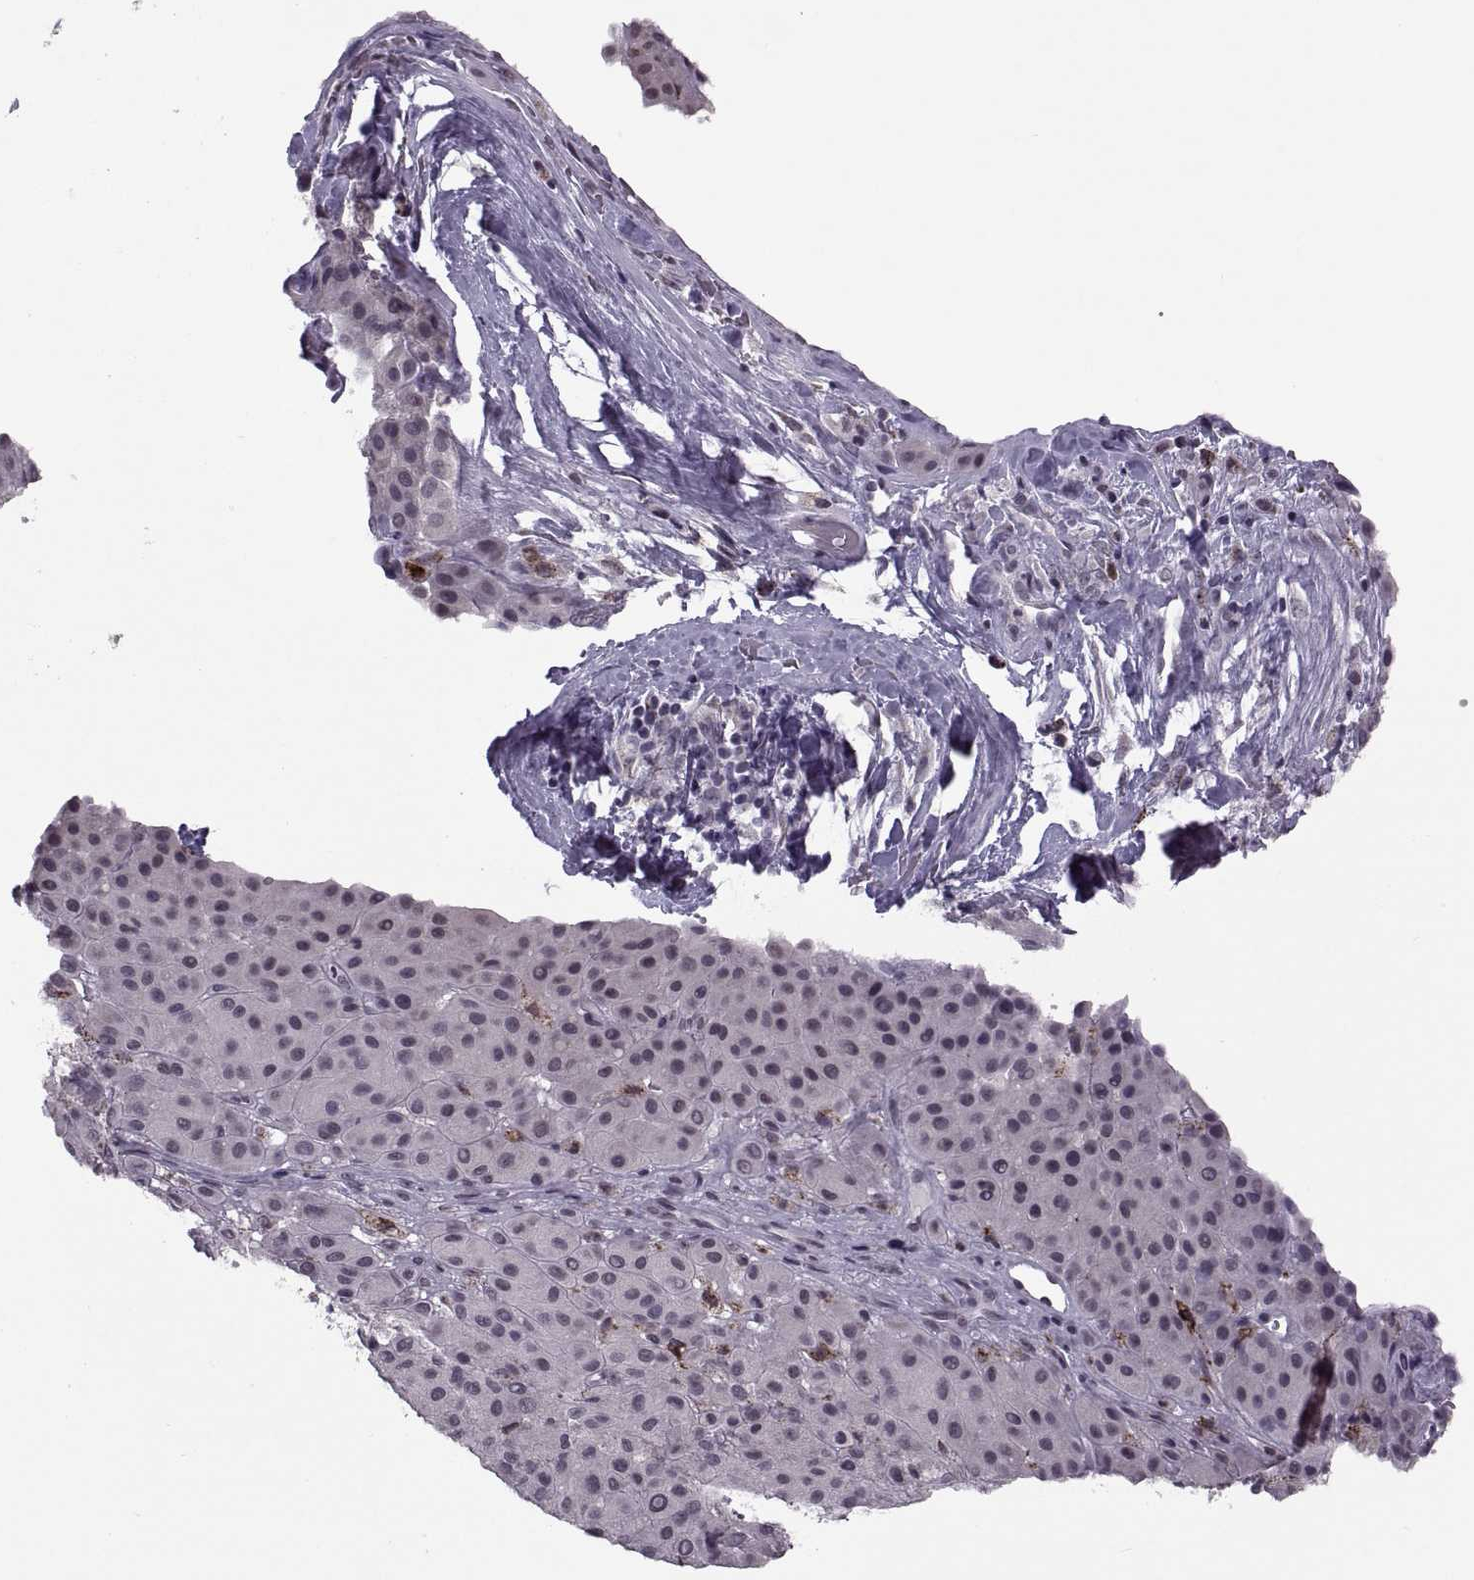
{"staining": {"intensity": "negative", "quantity": "none", "location": "none"}, "tissue": "melanoma", "cell_type": "Tumor cells", "image_type": "cancer", "snomed": [{"axis": "morphology", "description": "Malignant melanoma, Metastatic site"}, {"axis": "topography", "description": "Smooth muscle"}], "caption": "Photomicrograph shows no protein staining in tumor cells of melanoma tissue.", "gene": "OTP", "patient": {"sex": "male", "age": 41}}